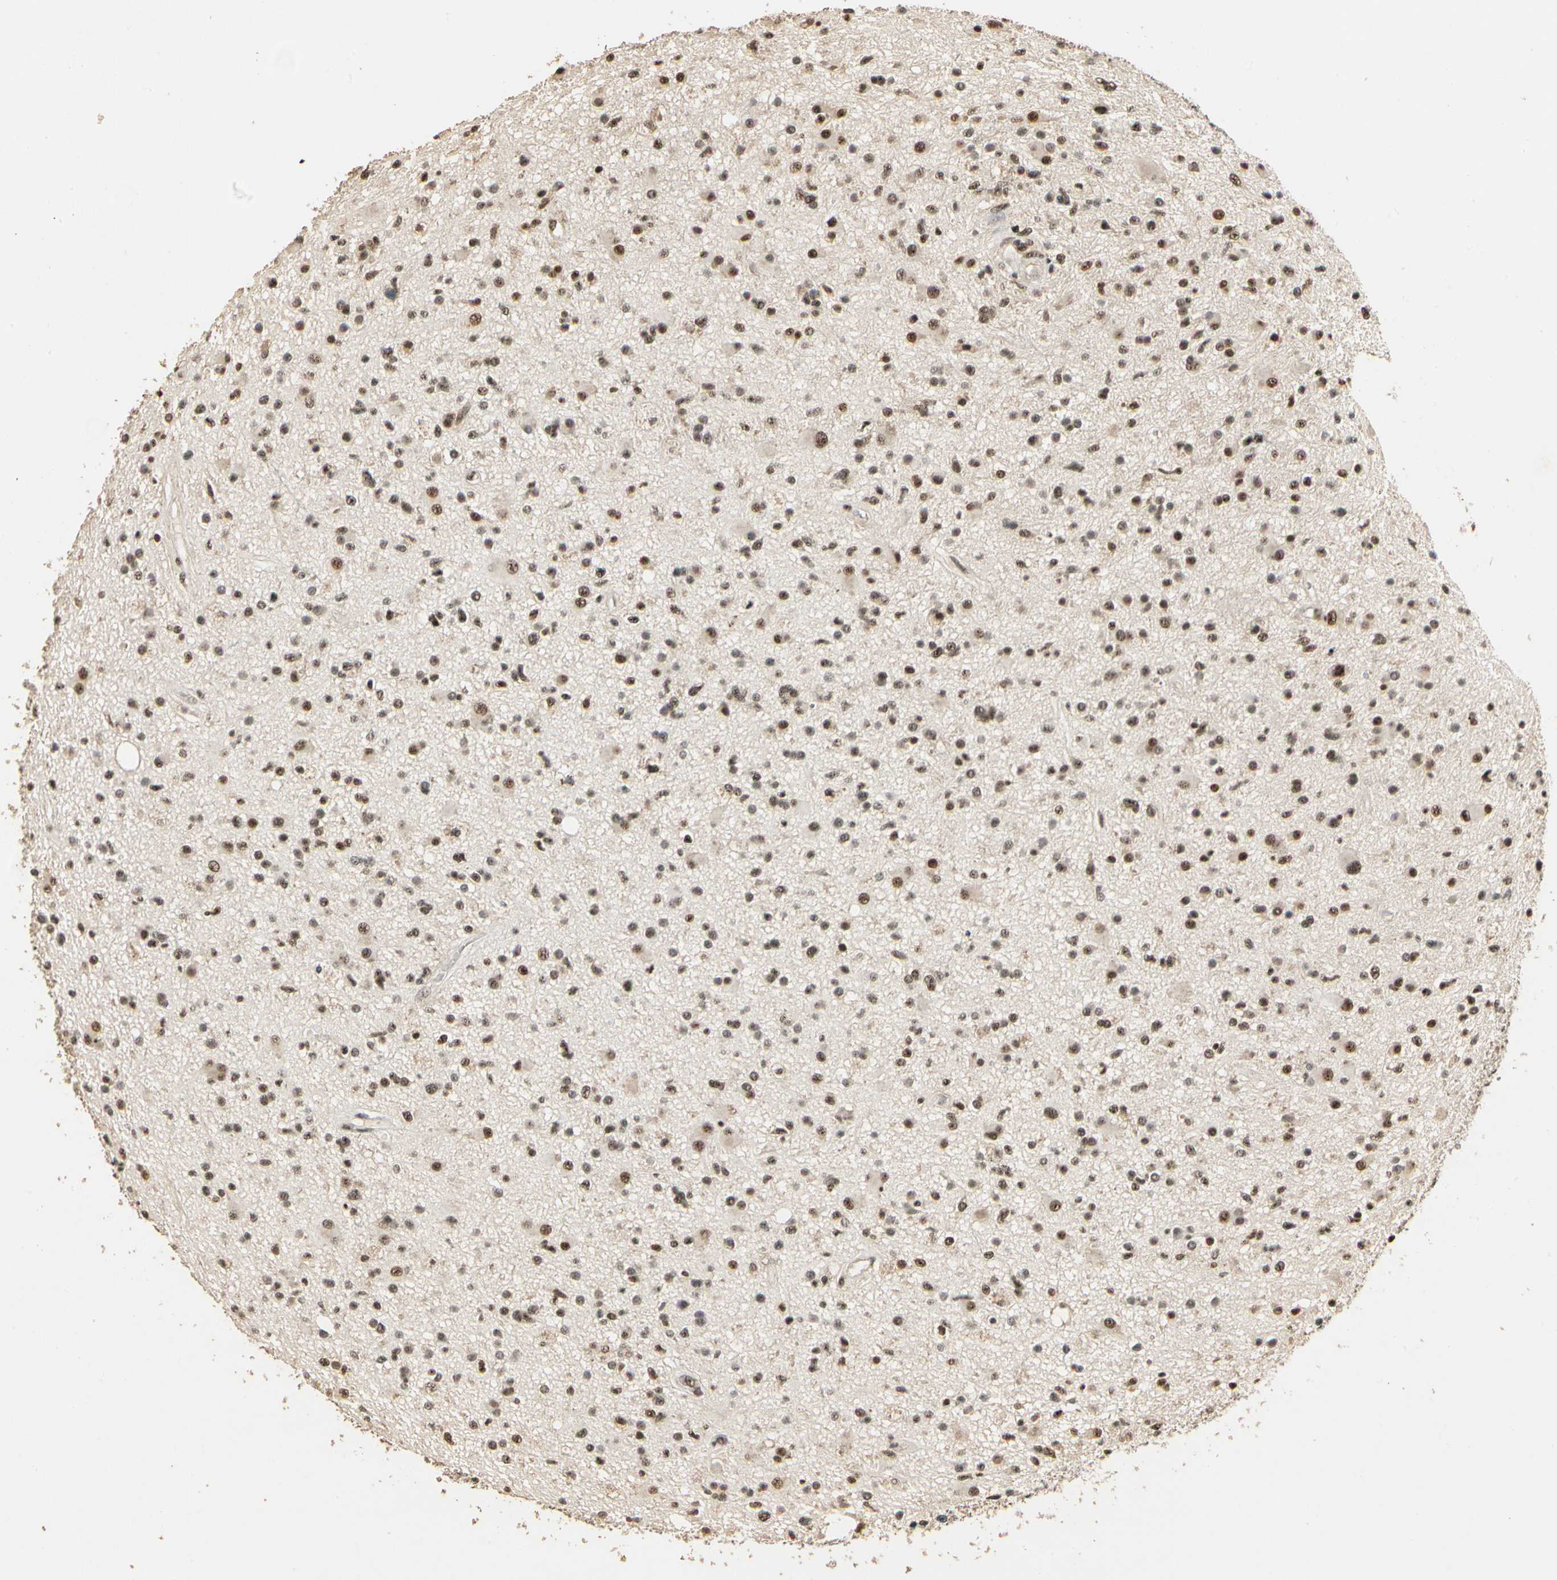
{"staining": {"intensity": "moderate", "quantity": ">75%", "location": "nuclear"}, "tissue": "glioma", "cell_type": "Tumor cells", "image_type": "cancer", "snomed": [{"axis": "morphology", "description": "Glioma, malignant, High grade"}, {"axis": "topography", "description": "Brain"}], "caption": "Immunohistochemistry staining of glioma, which displays medium levels of moderate nuclear staining in about >75% of tumor cells indicating moderate nuclear protein staining. The staining was performed using DAB (brown) for protein detection and nuclei were counterstained in hematoxylin (blue).", "gene": "RBM25", "patient": {"sex": "male", "age": 33}}